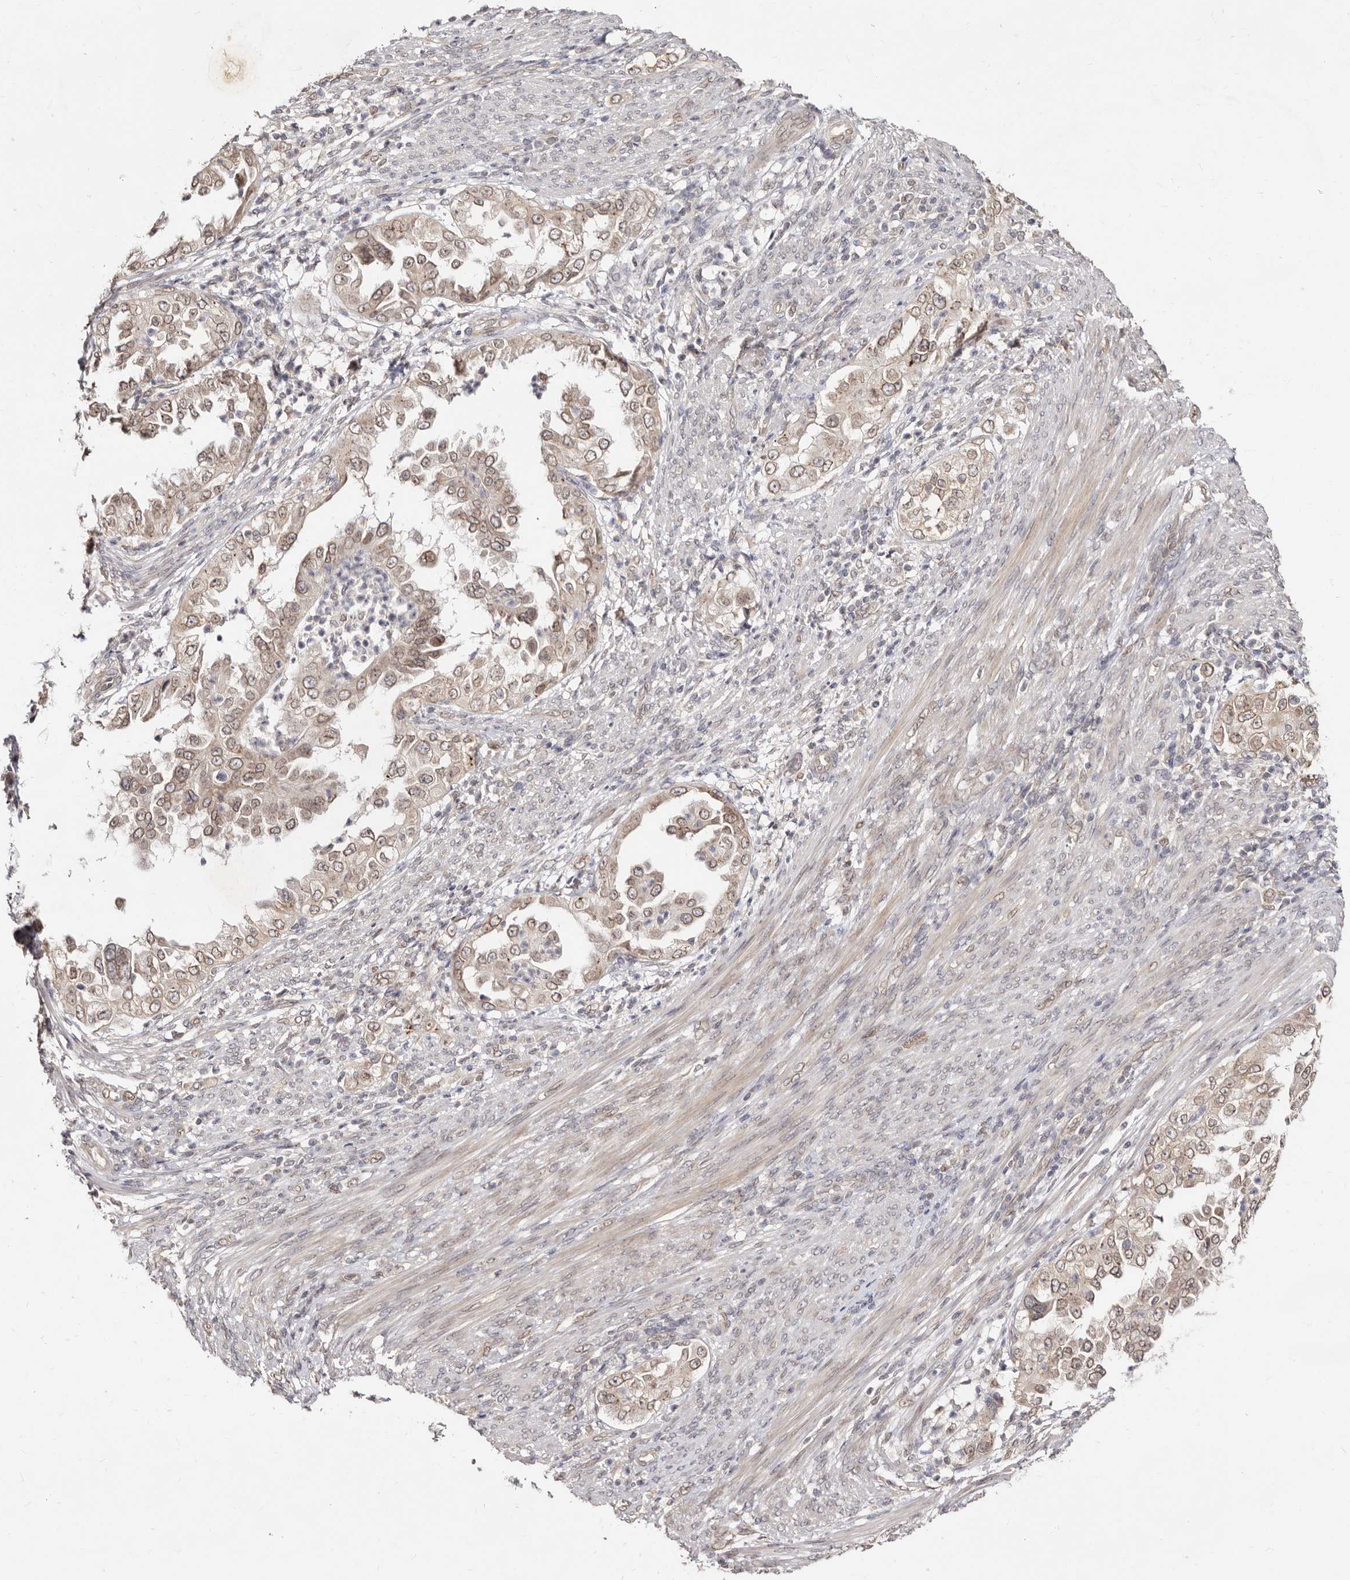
{"staining": {"intensity": "moderate", "quantity": ">75%", "location": "cytoplasmic/membranous,nuclear"}, "tissue": "endometrial cancer", "cell_type": "Tumor cells", "image_type": "cancer", "snomed": [{"axis": "morphology", "description": "Adenocarcinoma, NOS"}, {"axis": "topography", "description": "Endometrium"}], "caption": "DAB immunohistochemical staining of human adenocarcinoma (endometrial) shows moderate cytoplasmic/membranous and nuclear protein staining in about >75% of tumor cells. Nuclei are stained in blue.", "gene": "LCORL", "patient": {"sex": "female", "age": 85}}